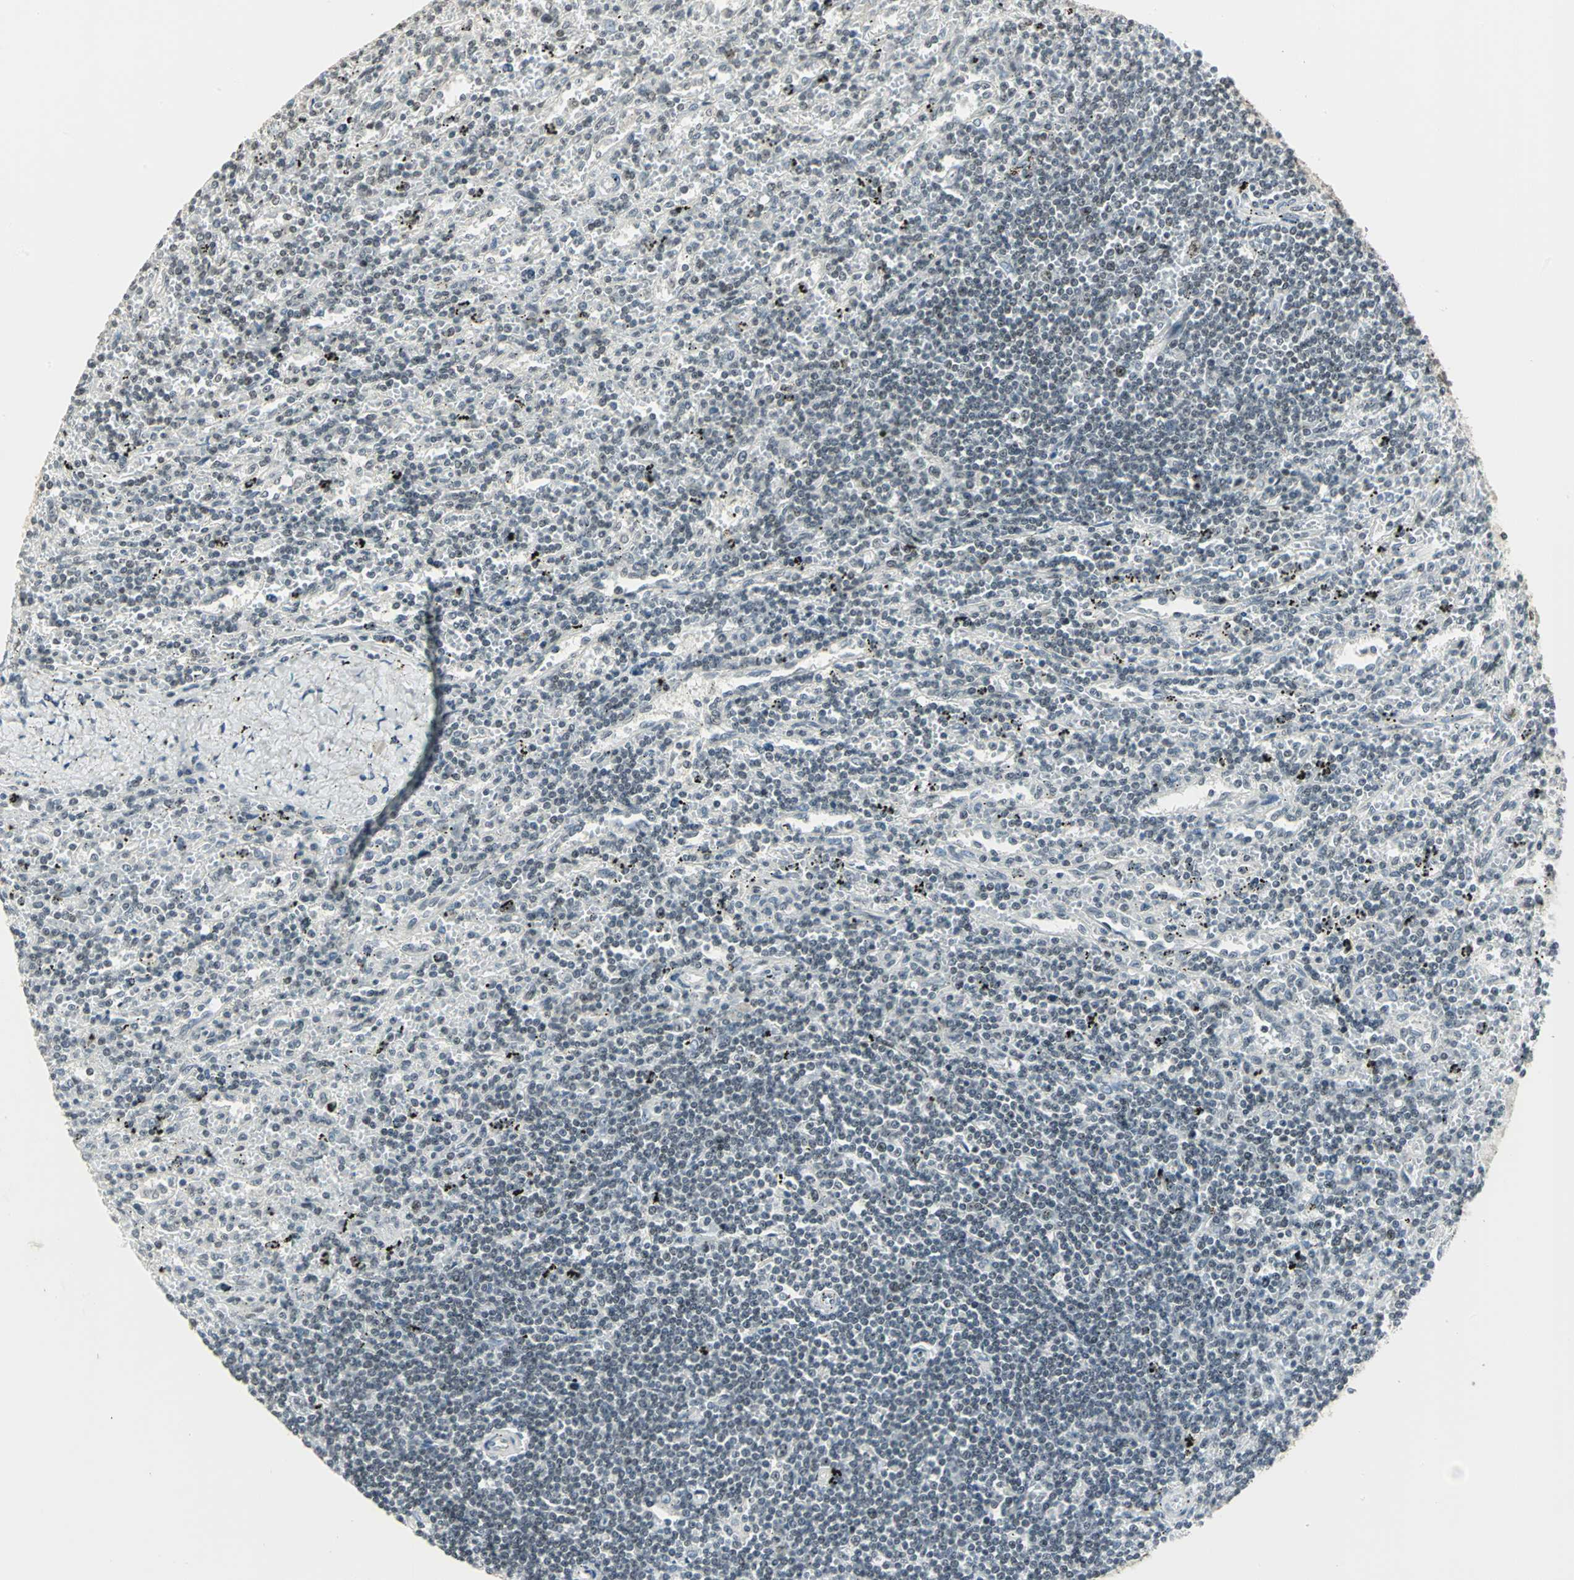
{"staining": {"intensity": "negative", "quantity": "none", "location": "none"}, "tissue": "lymphoma", "cell_type": "Tumor cells", "image_type": "cancer", "snomed": [{"axis": "morphology", "description": "Malignant lymphoma, non-Hodgkin's type, Low grade"}, {"axis": "topography", "description": "Spleen"}], "caption": "Protein analysis of lymphoma shows no significant positivity in tumor cells. (DAB (3,3'-diaminobenzidine) immunohistochemistry with hematoxylin counter stain).", "gene": "CBX3", "patient": {"sex": "male", "age": 76}}